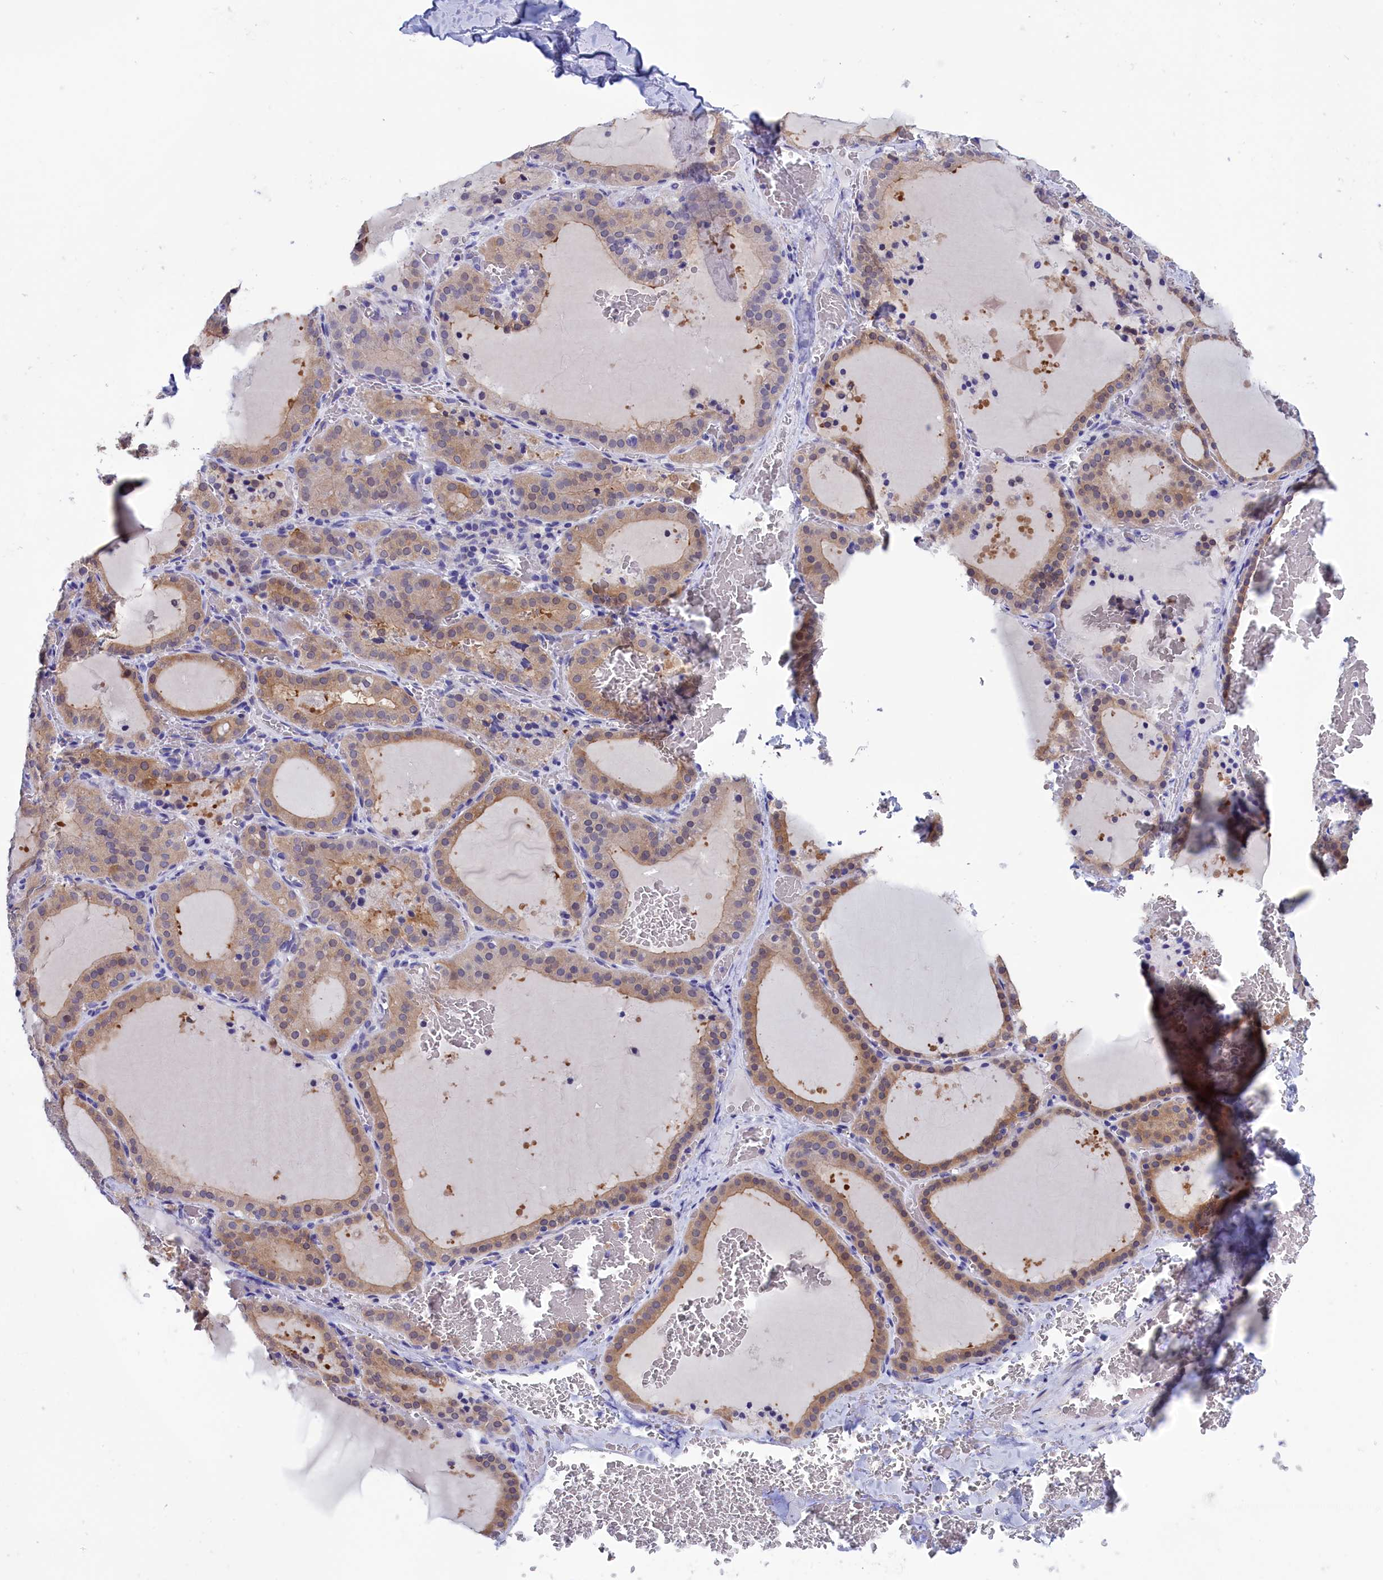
{"staining": {"intensity": "moderate", "quantity": ">75%", "location": "cytoplasmic/membranous"}, "tissue": "thyroid gland", "cell_type": "Glandular cells", "image_type": "normal", "snomed": [{"axis": "morphology", "description": "Normal tissue, NOS"}, {"axis": "topography", "description": "Thyroid gland"}], "caption": "The histopathology image shows immunohistochemical staining of unremarkable thyroid gland. There is moderate cytoplasmic/membranous staining is seen in about >75% of glandular cells.", "gene": "VPS35L", "patient": {"sex": "female", "age": 39}}